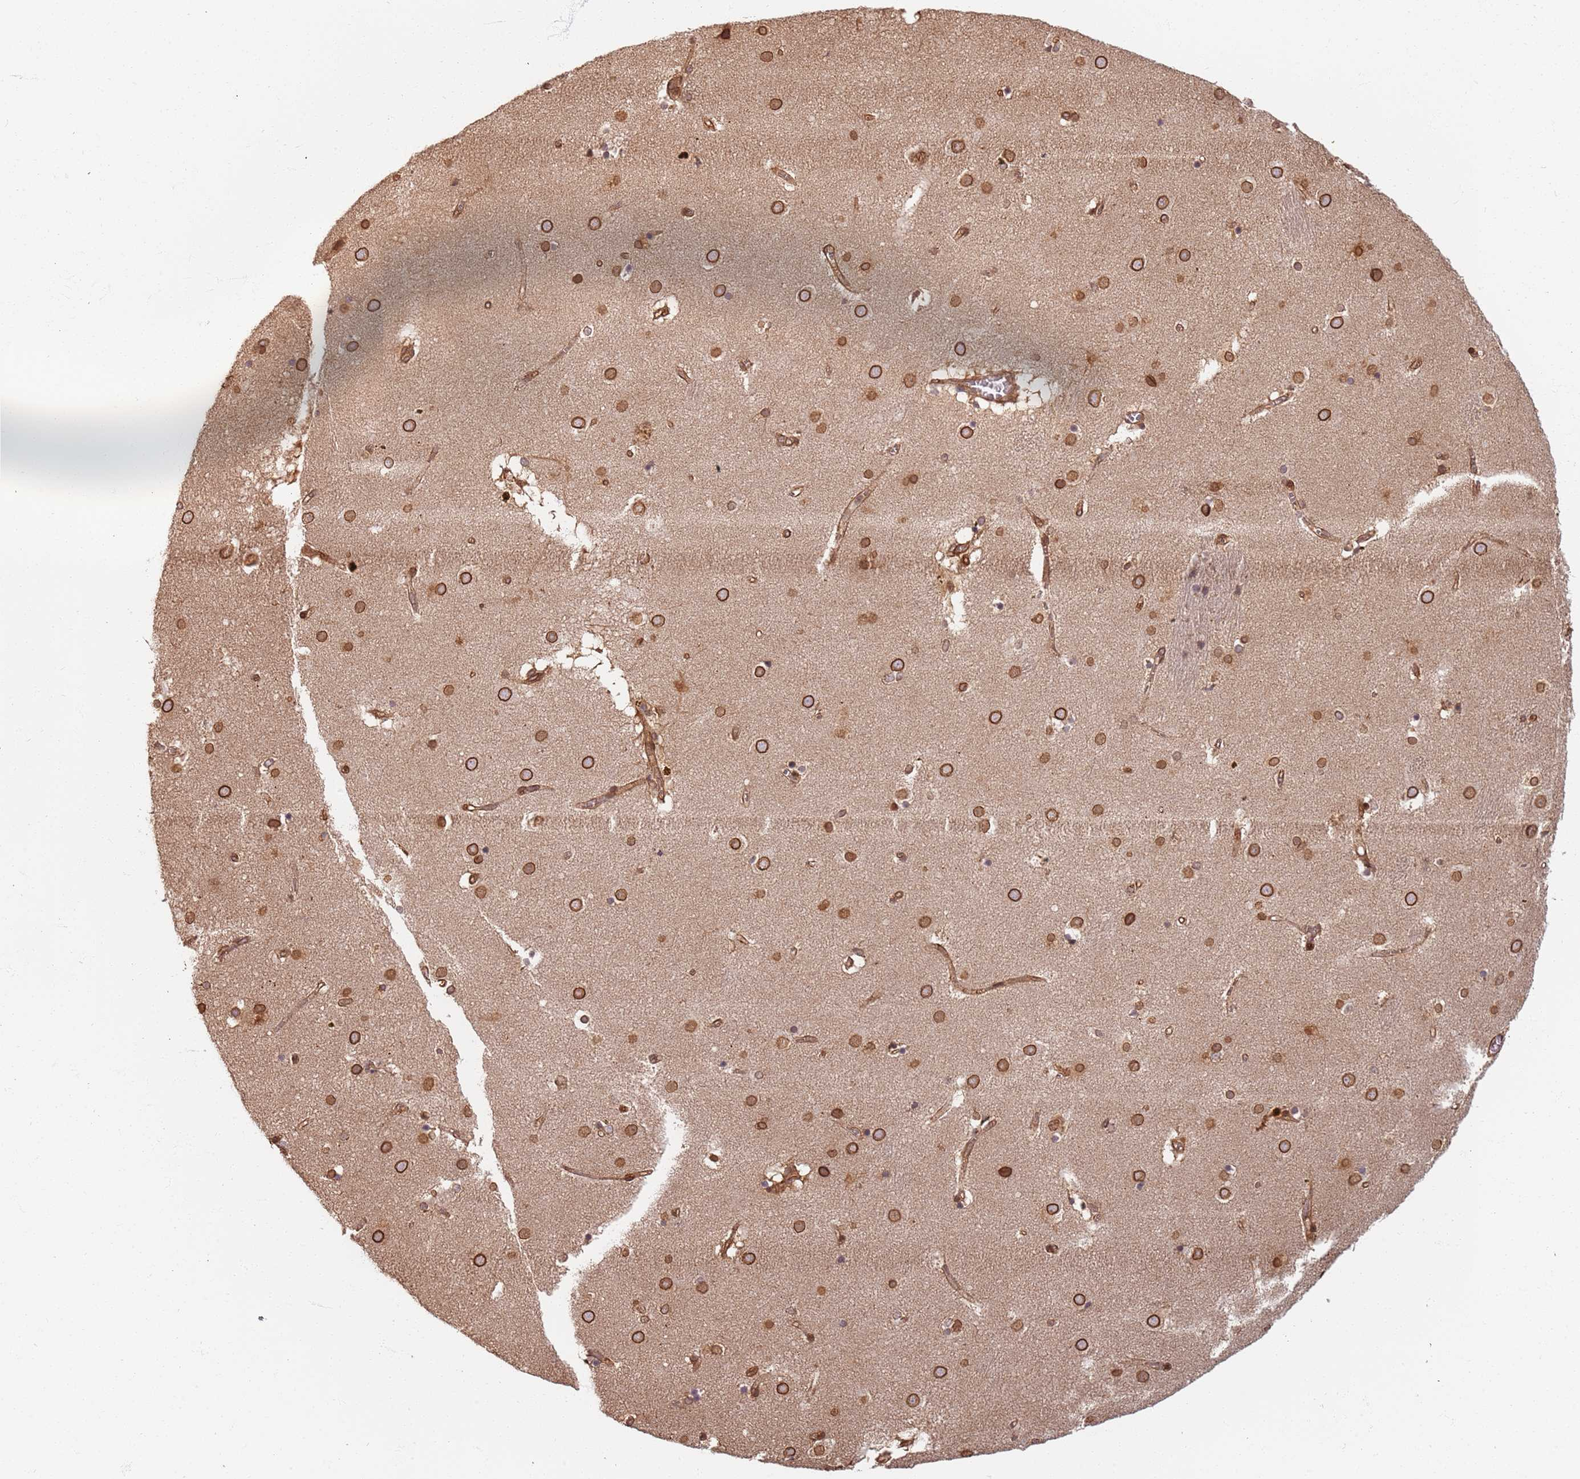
{"staining": {"intensity": "moderate", "quantity": "25%-75%", "location": "nuclear"}, "tissue": "caudate", "cell_type": "Glial cells", "image_type": "normal", "snomed": [{"axis": "morphology", "description": "Normal tissue, NOS"}, {"axis": "topography", "description": "Lateral ventricle wall"}], "caption": "Immunohistochemistry image of unremarkable caudate: caudate stained using immunohistochemistry reveals medium levels of moderate protein expression localized specifically in the nuclear of glial cells, appearing as a nuclear brown color.", "gene": "SDCCAG8", "patient": {"sex": "male", "age": 70}}